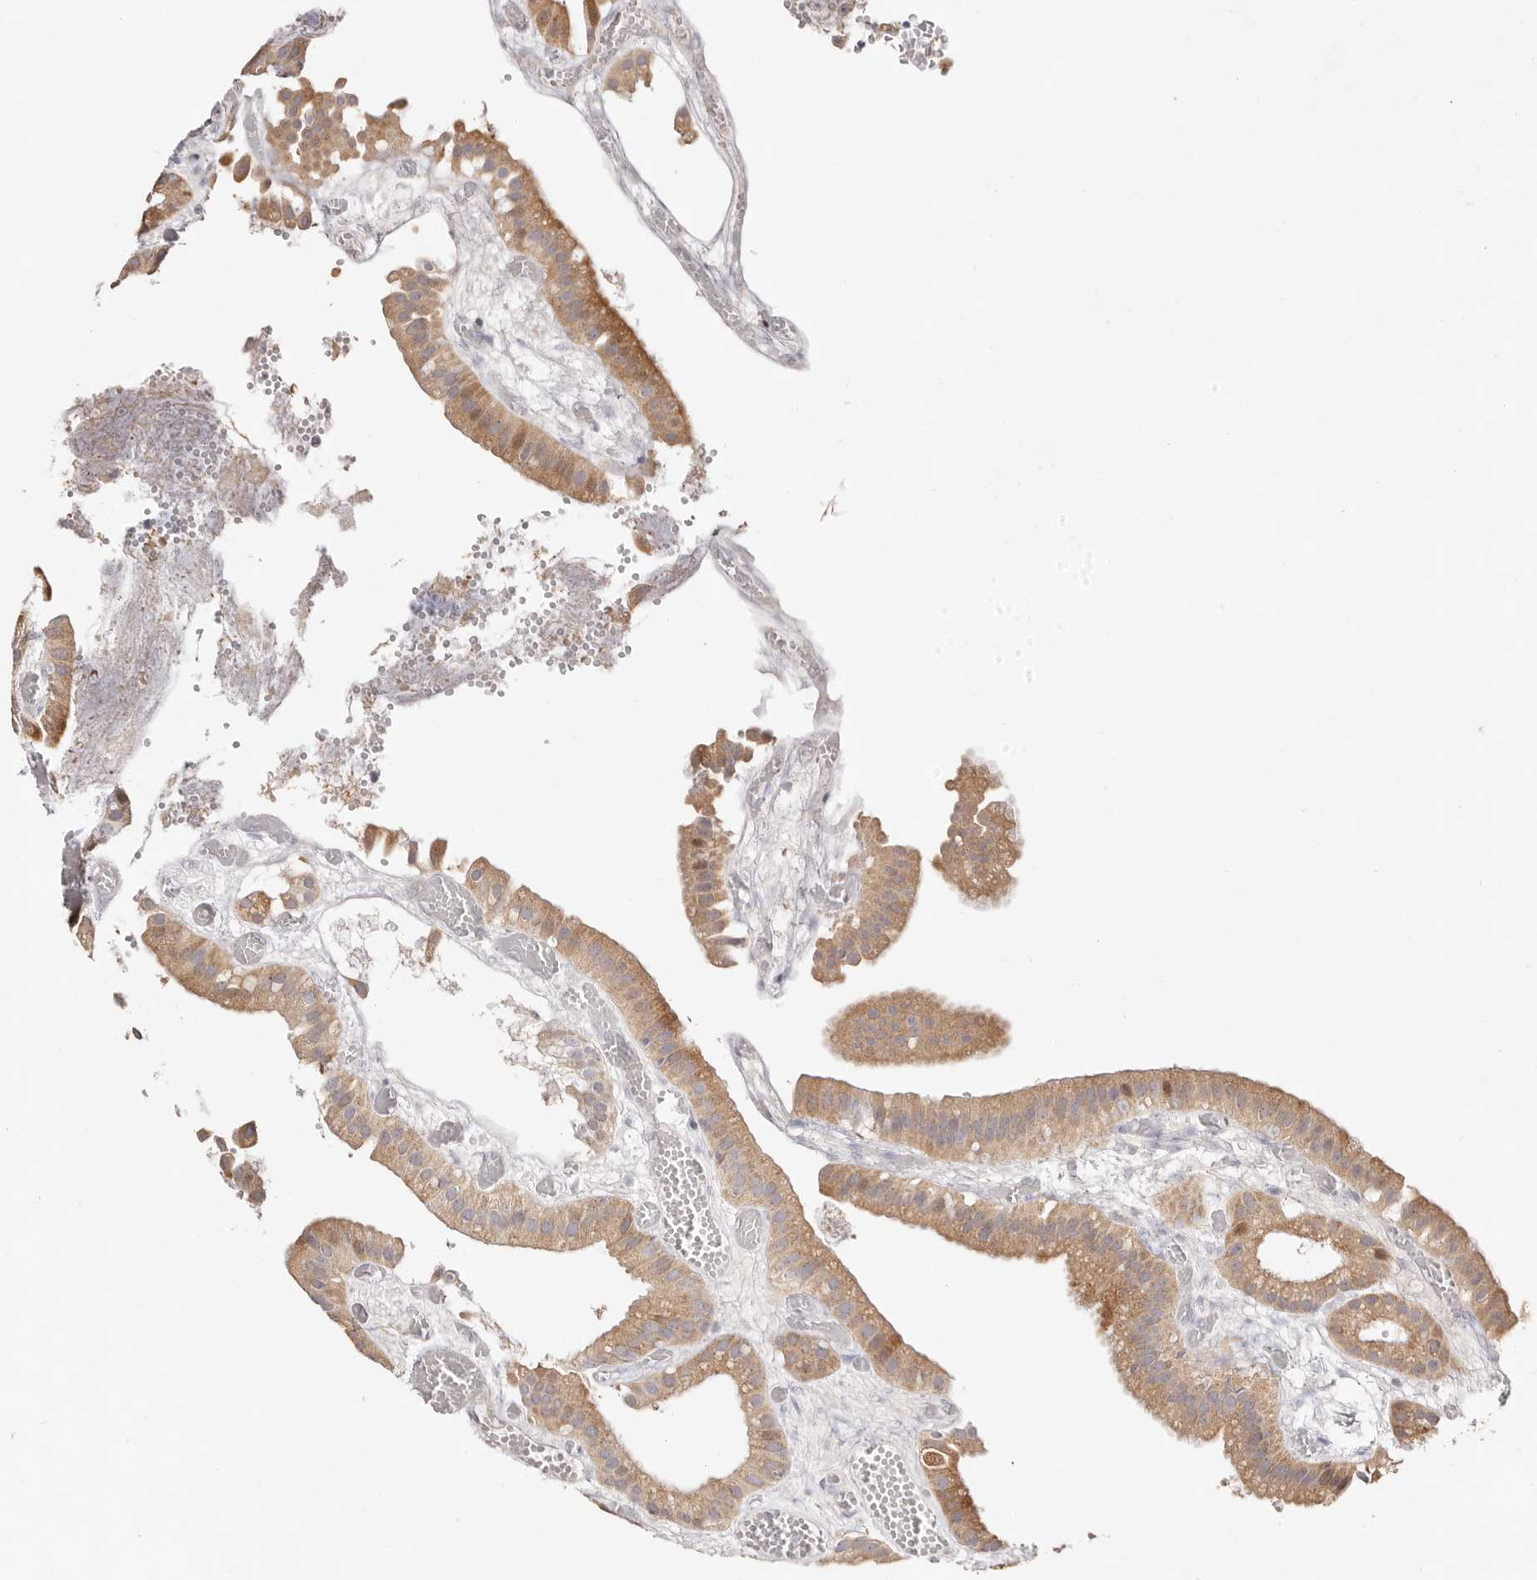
{"staining": {"intensity": "moderate", "quantity": ">75%", "location": "cytoplasmic/membranous"}, "tissue": "gallbladder", "cell_type": "Glandular cells", "image_type": "normal", "snomed": [{"axis": "morphology", "description": "Normal tissue, NOS"}, {"axis": "topography", "description": "Gallbladder"}], "caption": "A medium amount of moderate cytoplasmic/membranous staining is present in approximately >75% of glandular cells in normal gallbladder.", "gene": "MAPK6", "patient": {"sex": "female", "age": 64}}